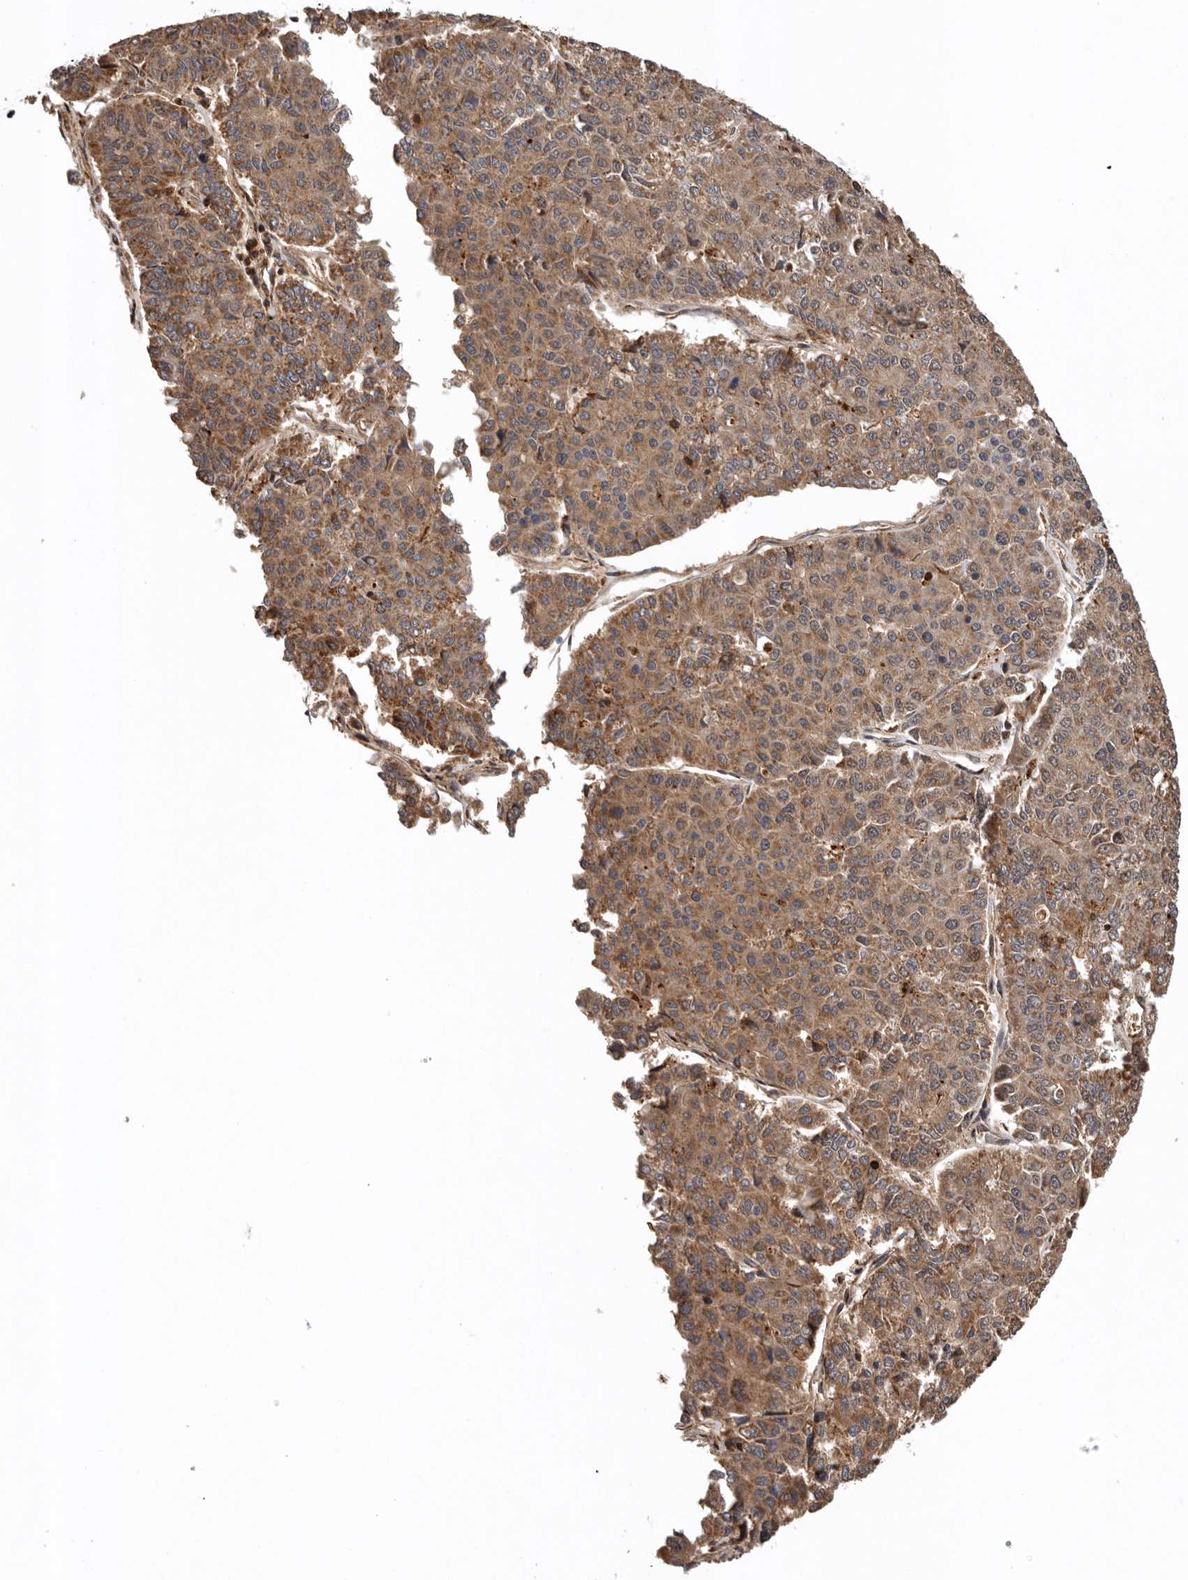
{"staining": {"intensity": "moderate", "quantity": ">75%", "location": "cytoplasmic/membranous"}, "tissue": "pancreatic cancer", "cell_type": "Tumor cells", "image_type": "cancer", "snomed": [{"axis": "morphology", "description": "Adenocarcinoma, NOS"}, {"axis": "topography", "description": "Pancreas"}], "caption": "Approximately >75% of tumor cells in pancreatic cancer demonstrate moderate cytoplasmic/membranous protein staining as visualized by brown immunohistochemical staining.", "gene": "RNF157", "patient": {"sex": "male", "age": 50}}